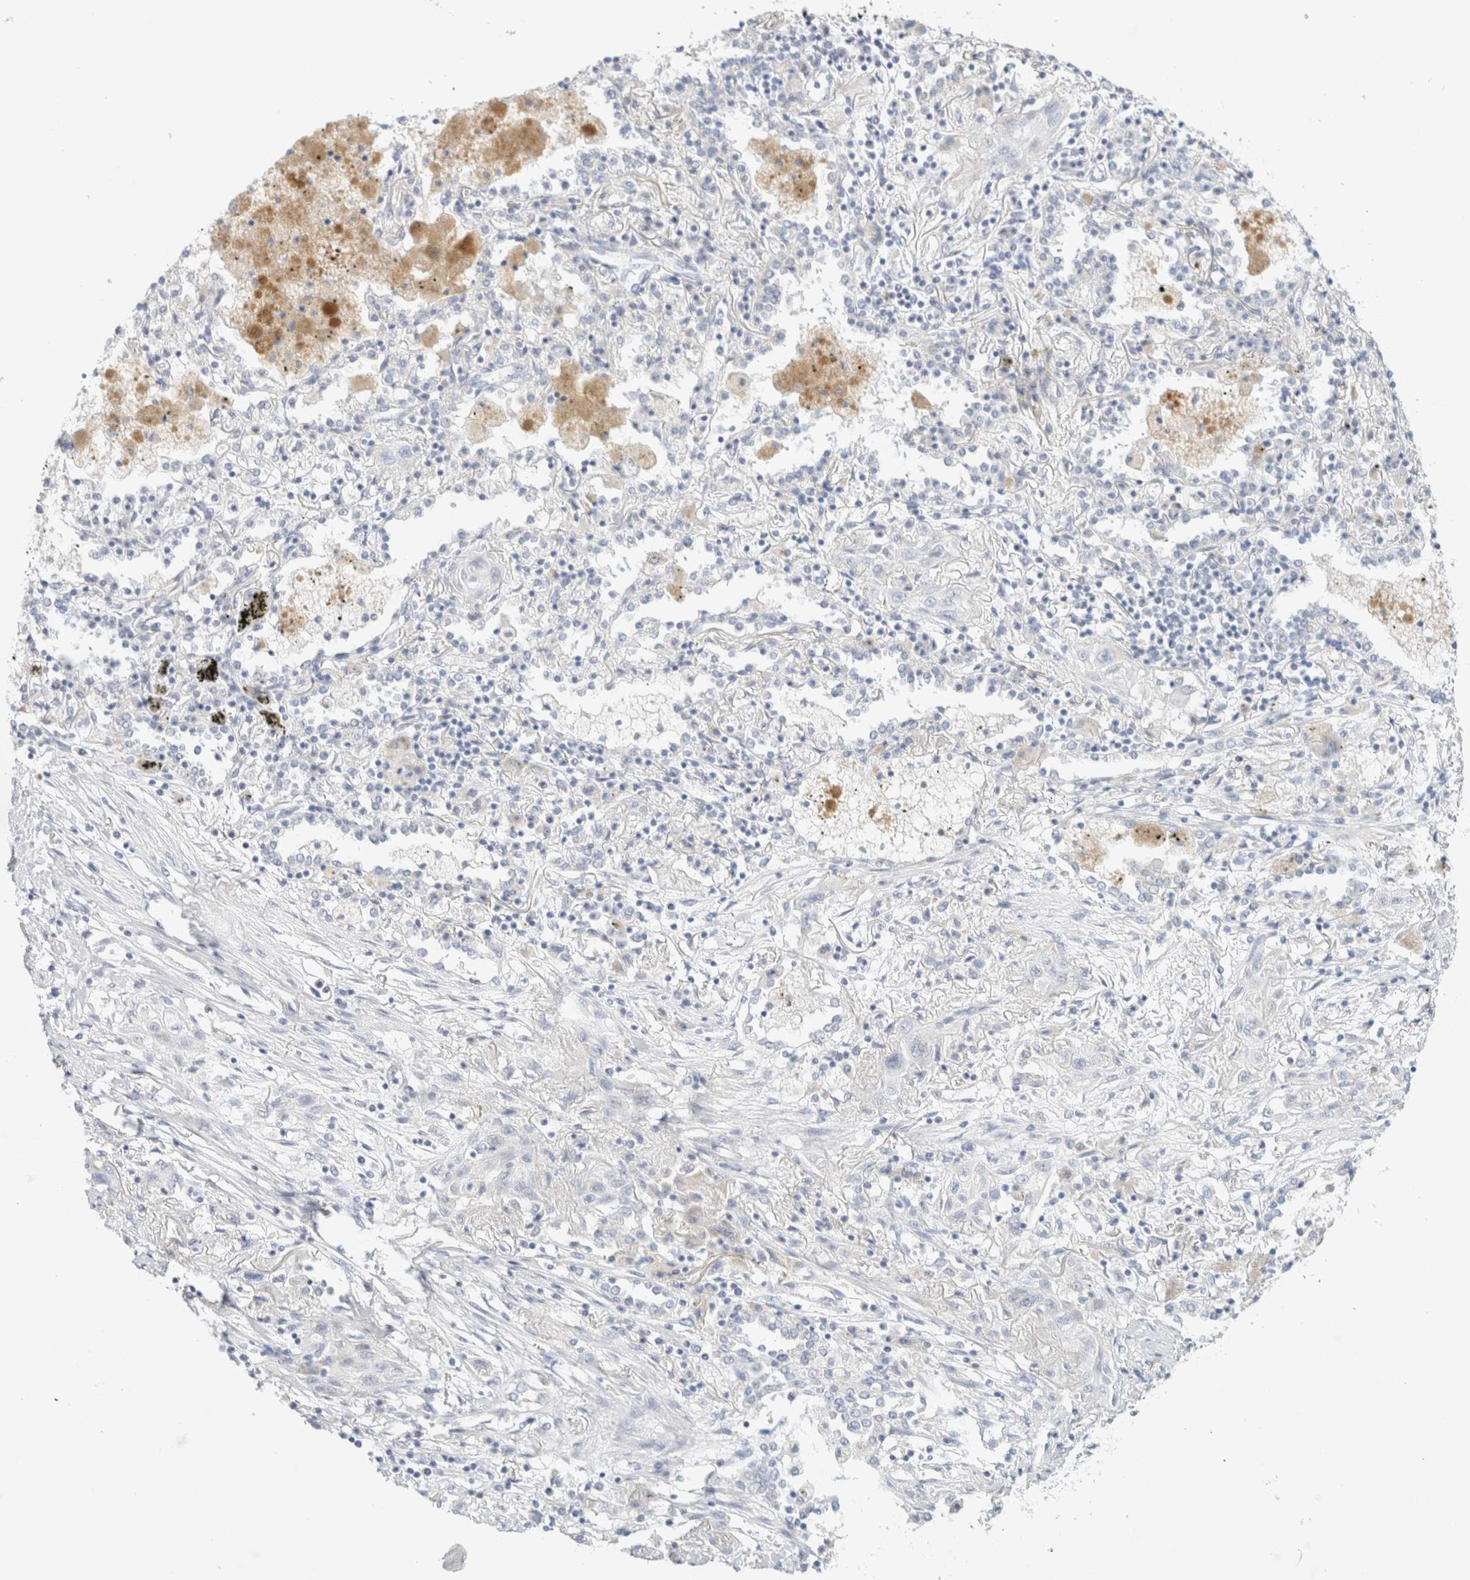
{"staining": {"intensity": "negative", "quantity": "none", "location": "none"}, "tissue": "lung cancer", "cell_type": "Tumor cells", "image_type": "cancer", "snomed": [{"axis": "morphology", "description": "Squamous cell carcinoma, NOS"}, {"axis": "topography", "description": "Lung"}], "caption": "Protein analysis of squamous cell carcinoma (lung) exhibits no significant staining in tumor cells.", "gene": "HEXD", "patient": {"sex": "female", "age": 47}}